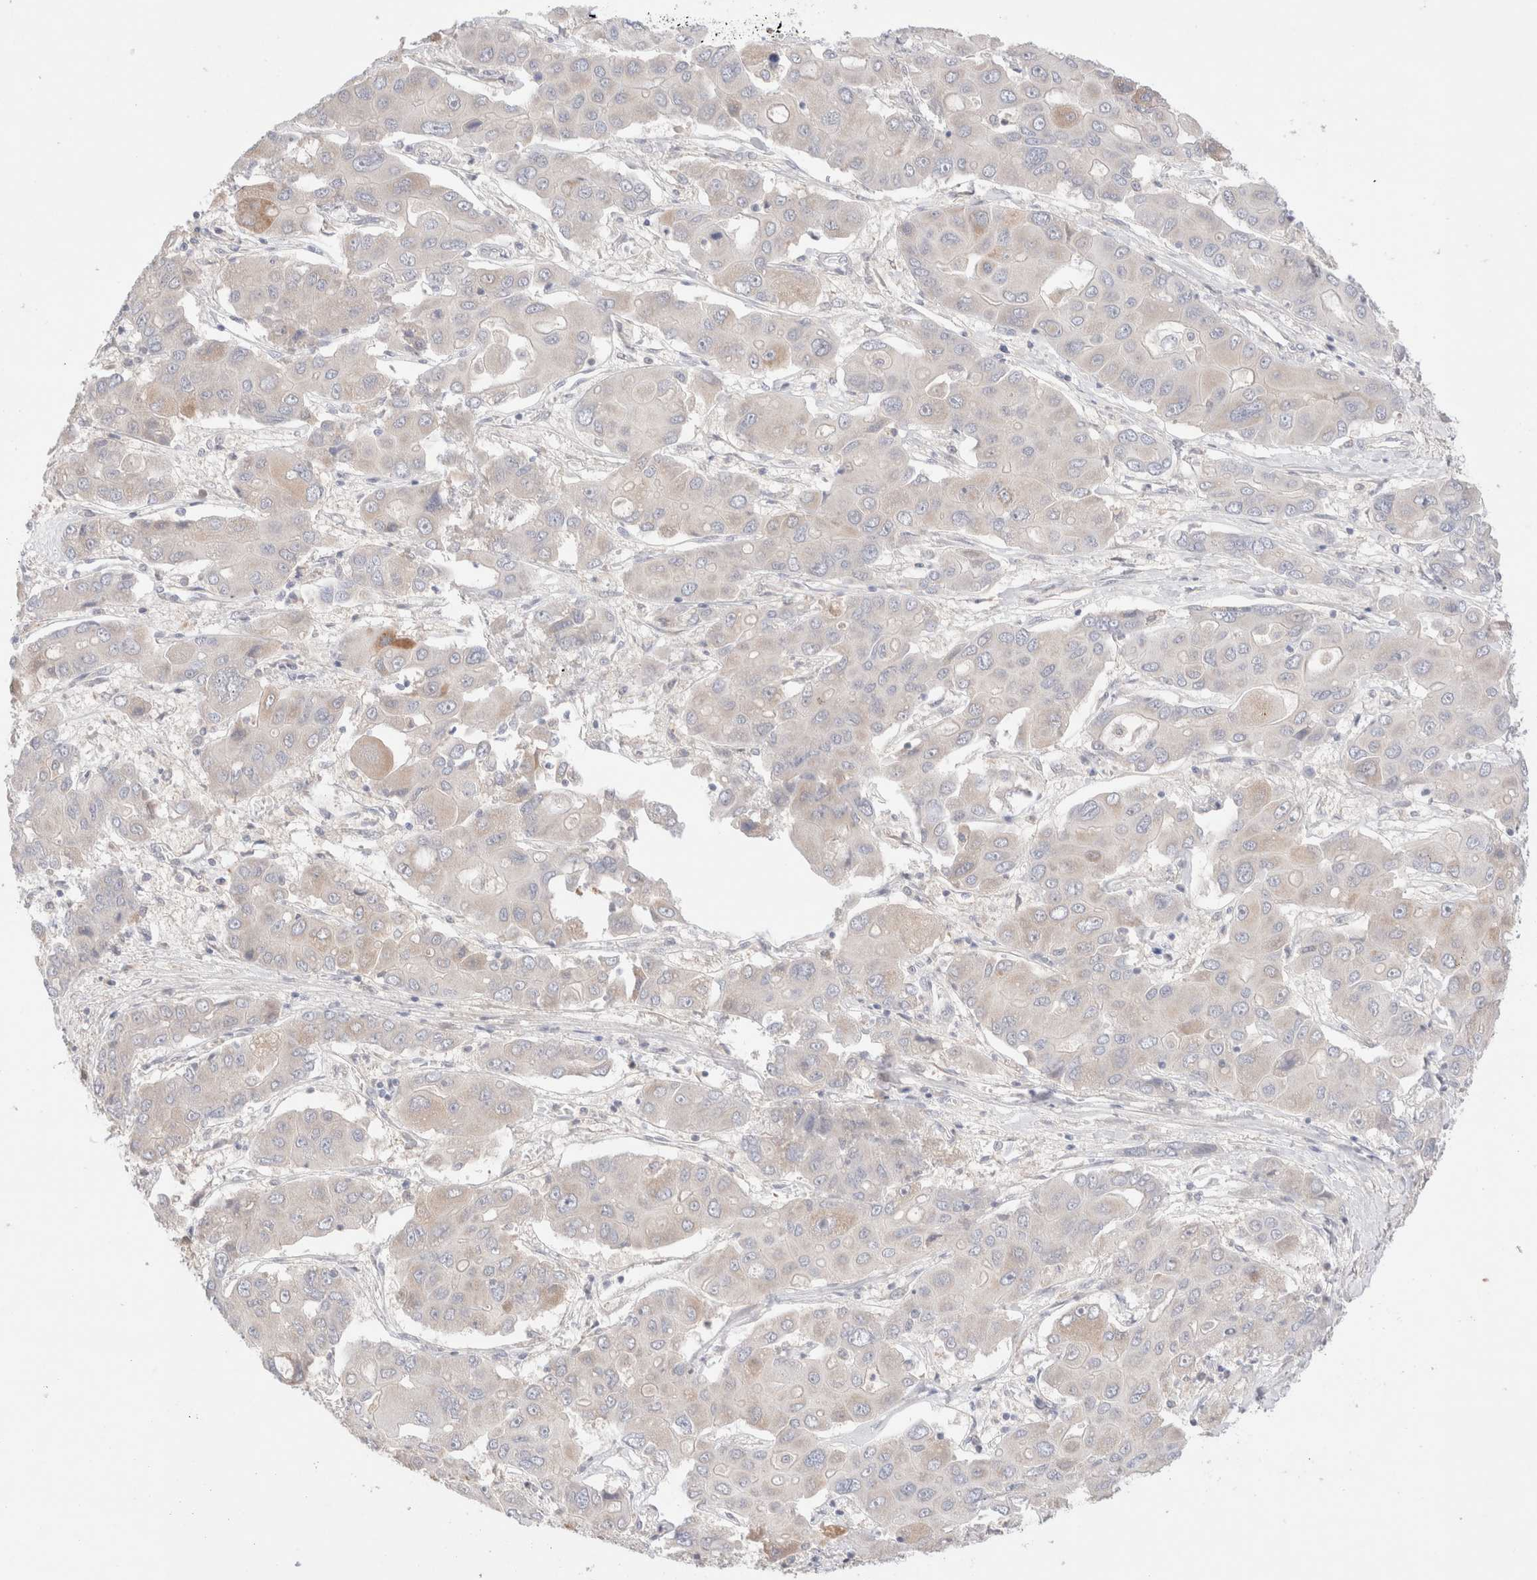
{"staining": {"intensity": "weak", "quantity": "<25%", "location": "cytoplasmic/membranous"}, "tissue": "liver cancer", "cell_type": "Tumor cells", "image_type": "cancer", "snomed": [{"axis": "morphology", "description": "Cholangiocarcinoma"}, {"axis": "topography", "description": "Liver"}], "caption": "The photomicrograph demonstrates no staining of tumor cells in liver cholangiocarcinoma.", "gene": "SPATA20", "patient": {"sex": "male", "age": 67}}